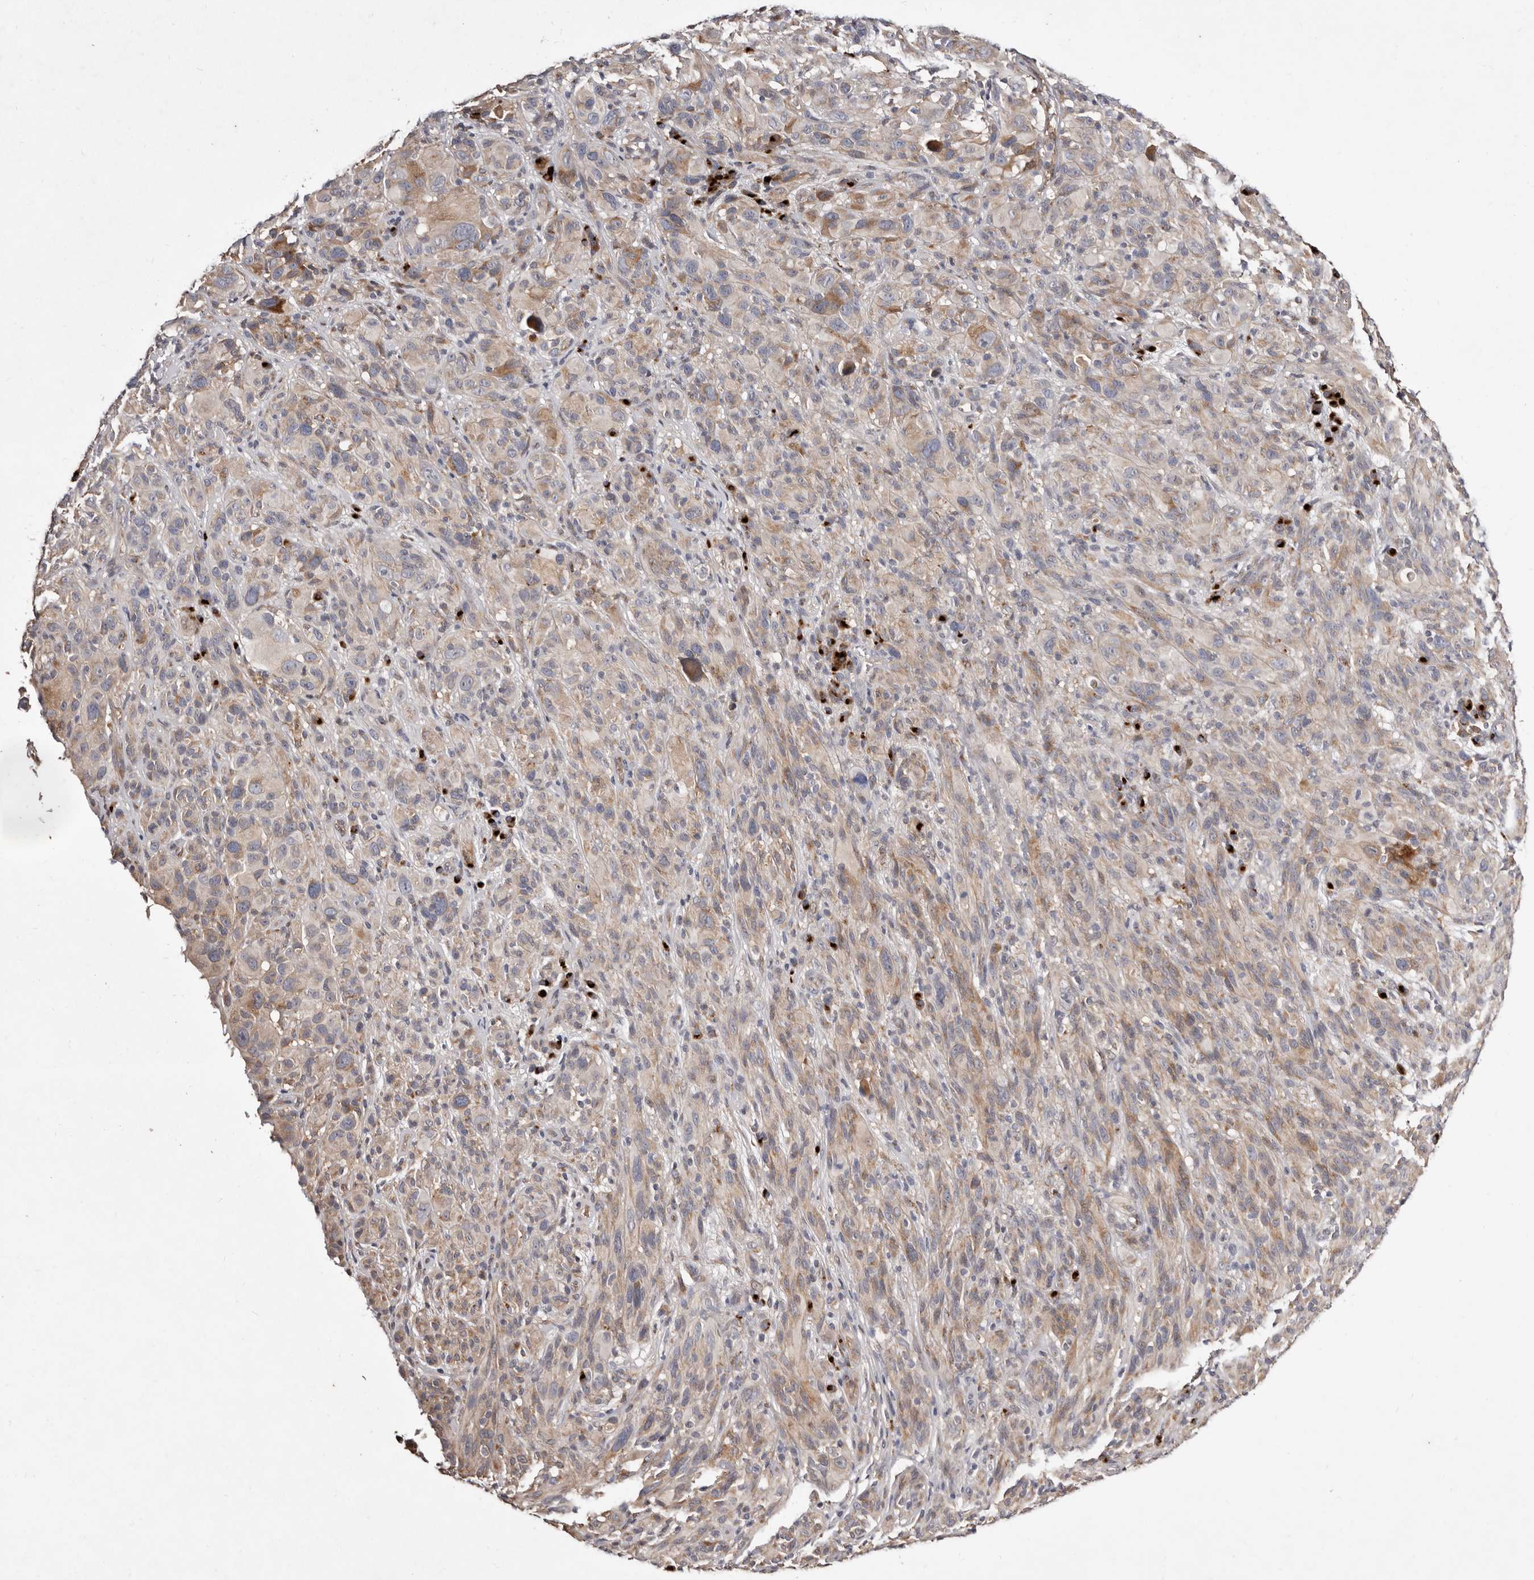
{"staining": {"intensity": "weak", "quantity": "25%-75%", "location": "cytoplasmic/membranous"}, "tissue": "melanoma", "cell_type": "Tumor cells", "image_type": "cancer", "snomed": [{"axis": "morphology", "description": "Malignant melanoma, NOS"}, {"axis": "topography", "description": "Skin of head"}], "caption": "Brown immunohistochemical staining in melanoma shows weak cytoplasmic/membranous expression in about 25%-75% of tumor cells.", "gene": "DACT2", "patient": {"sex": "male", "age": 96}}